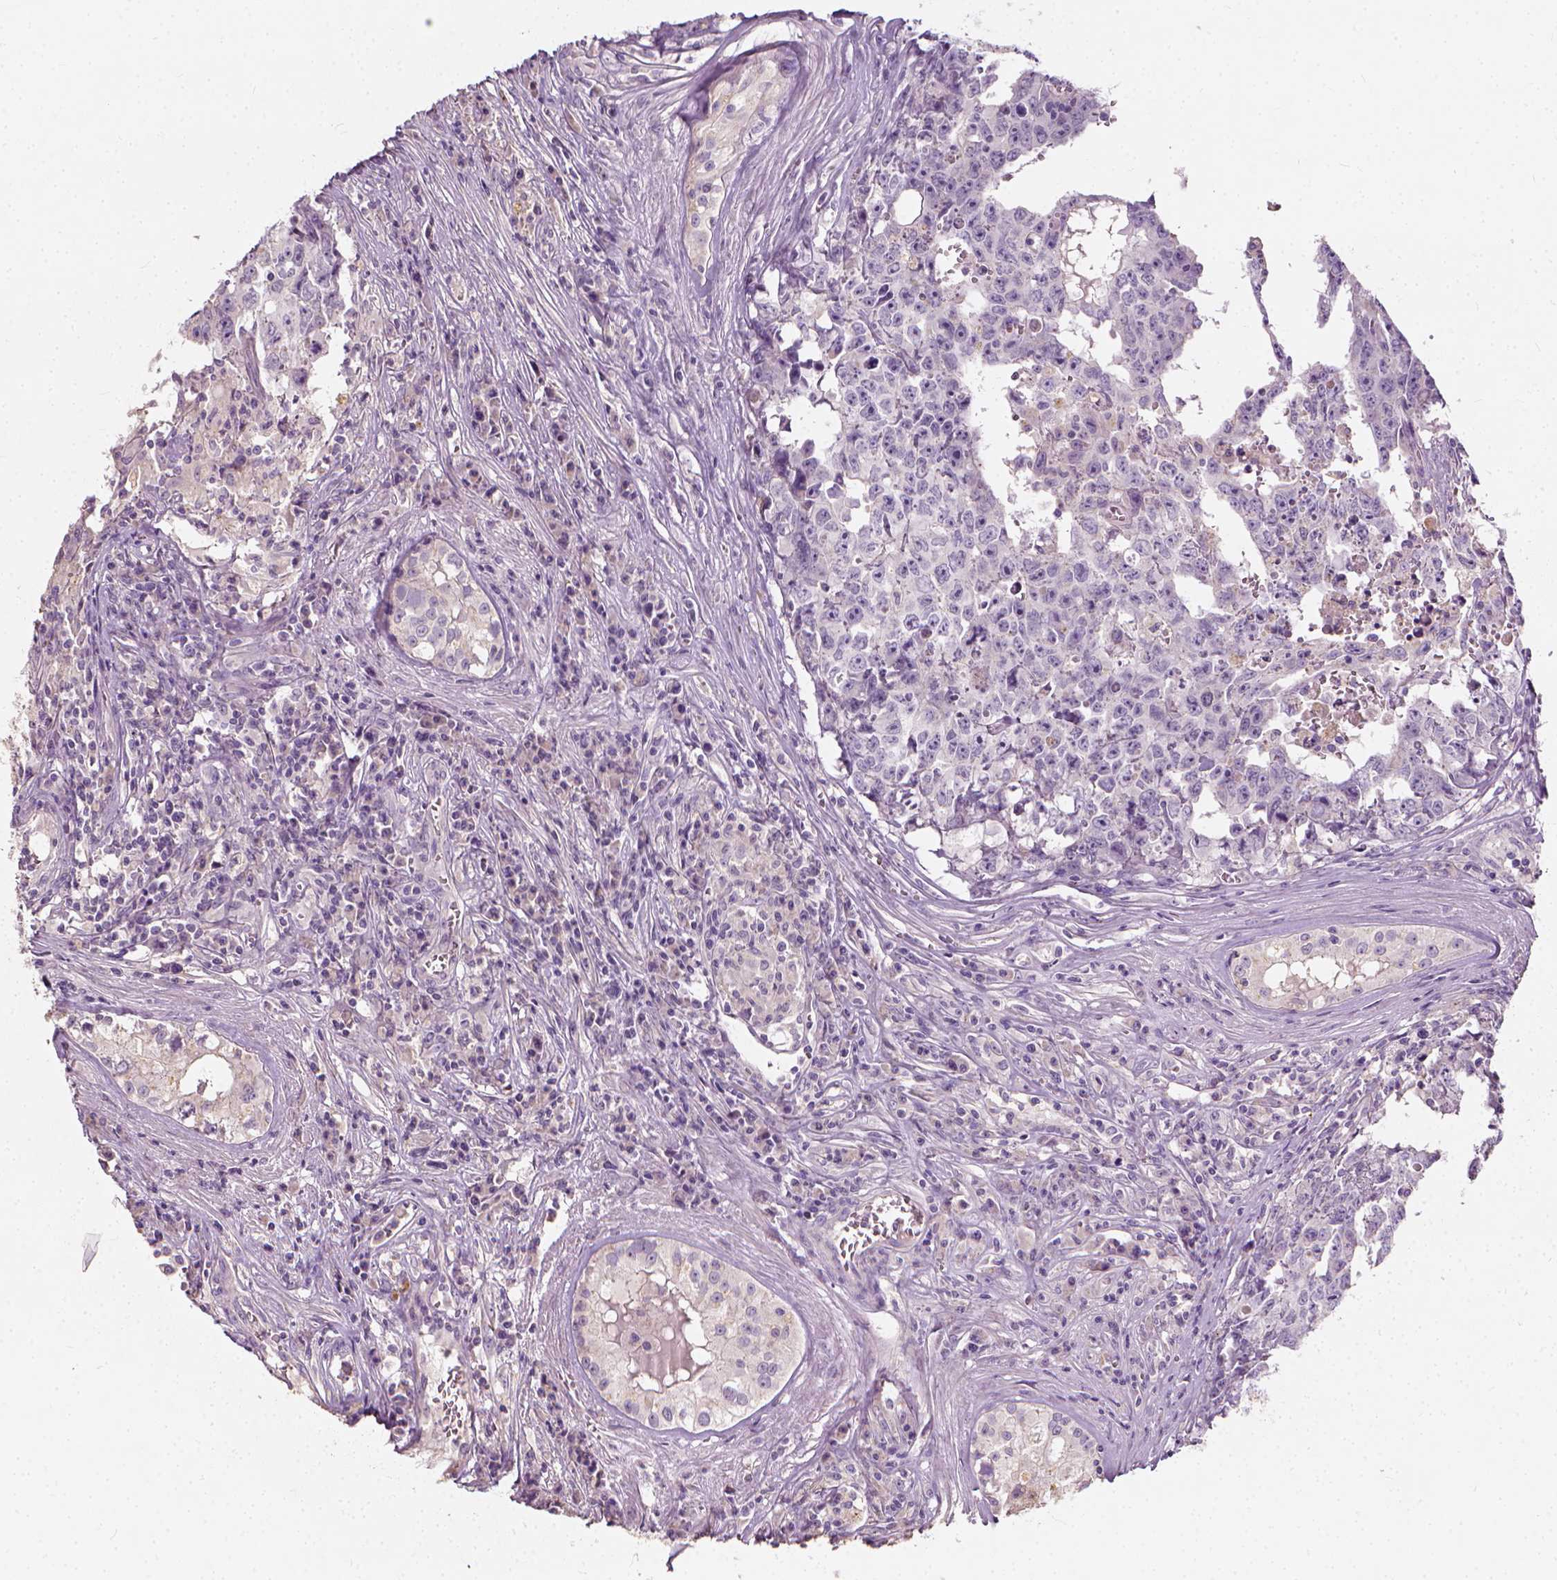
{"staining": {"intensity": "negative", "quantity": "none", "location": "none"}, "tissue": "testis cancer", "cell_type": "Tumor cells", "image_type": "cancer", "snomed": [{"axis": "morphology", "description": "Carcinoma, Embryonal, NOS"}, {"axis": "topography", "description": "Testis"}], "caption": "A high-resolution histopathology image shows immunohistochemistry (IHC) staining of testis cancer, which shows no significant staining in tumor cells. Nuclei are stained in blue.", "gene": "DHCR24", "patient": {"sex": "male", "age": 22}}